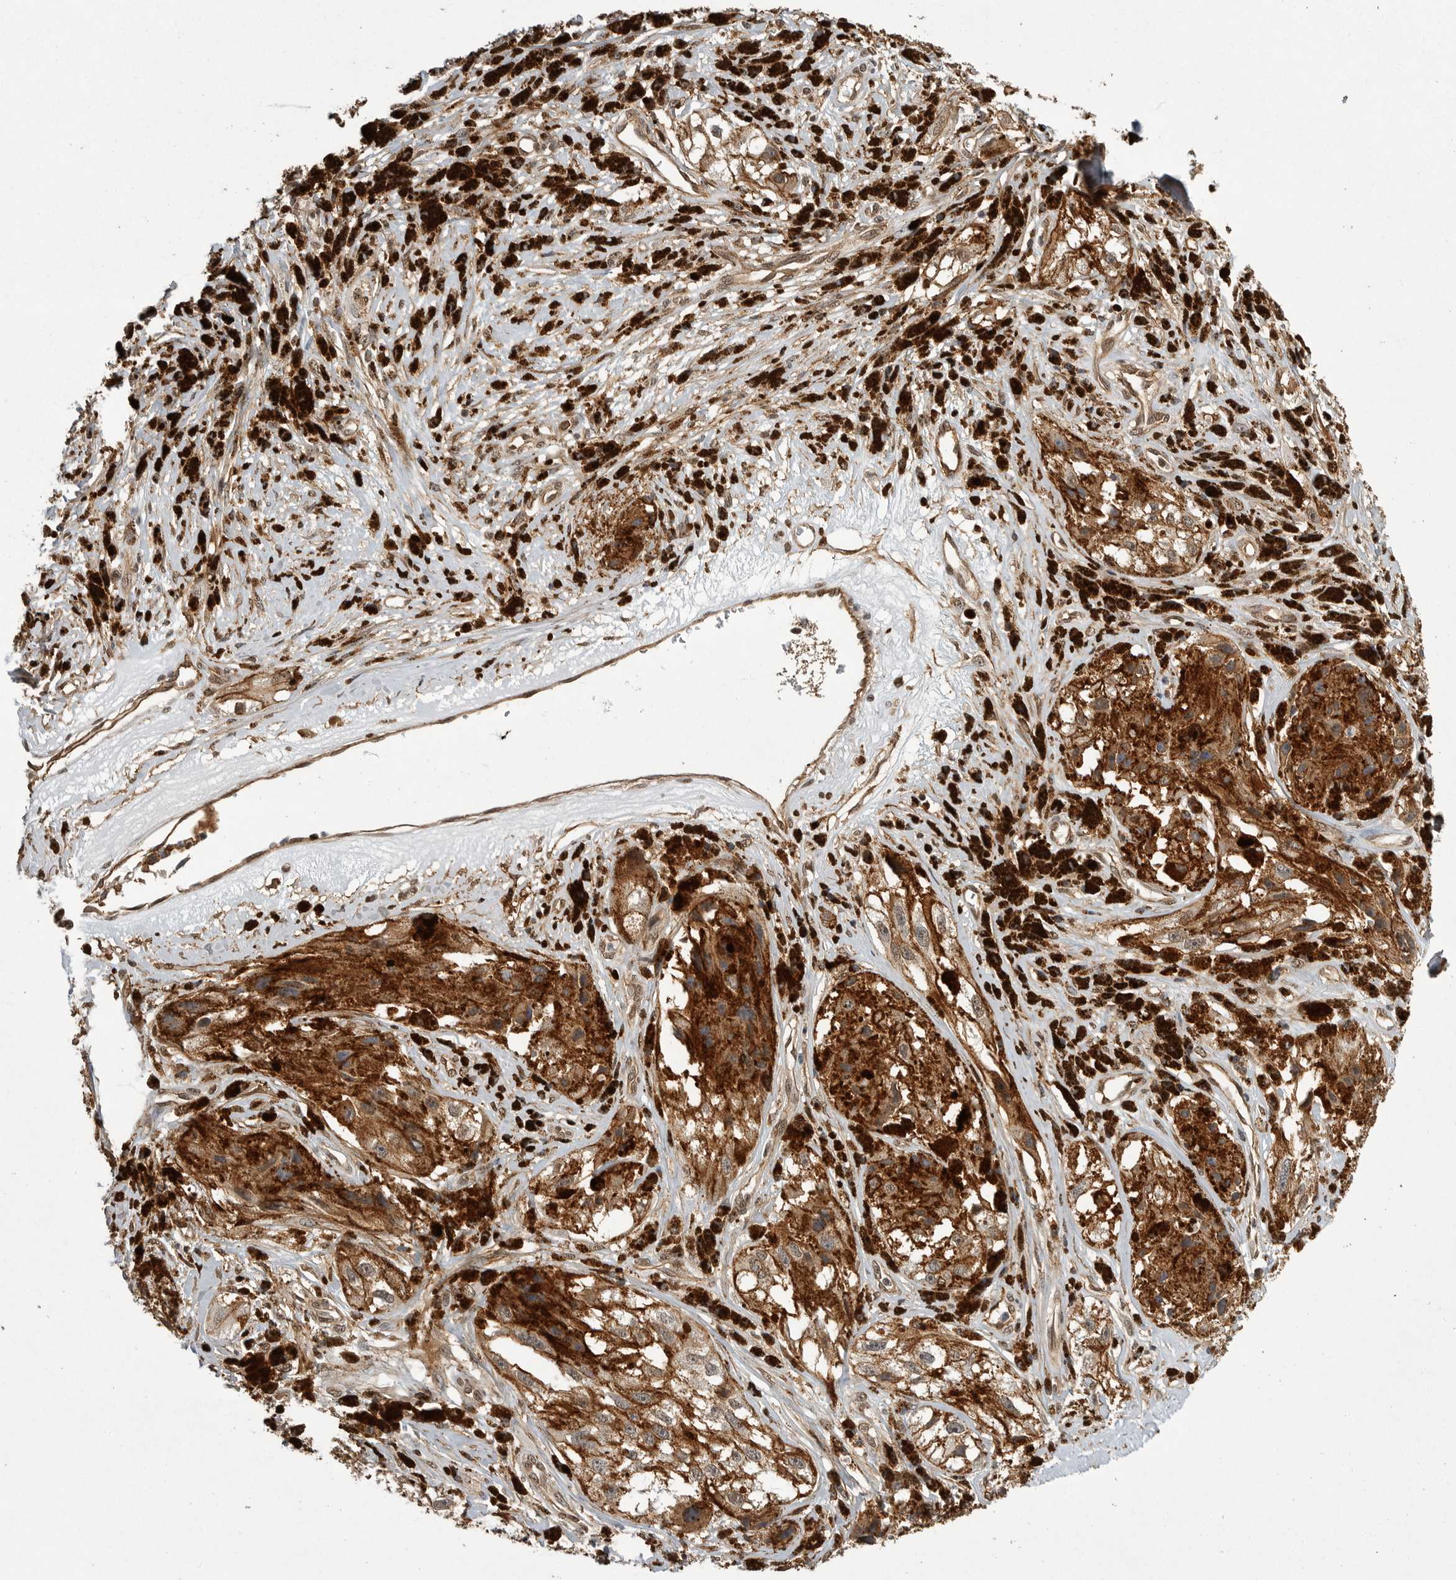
{"staining": {"intensity": "moderate", "quantity": ">75%", "location": "cytoplasmic/membranous"}, "tissue": "melanoma", "cell_type": "Tumor cells", "image_type": "cancer", "snomed": [{"axis": "morphology", "description": "Malignant melanoma, NOS"}, {"axis": "topography", "description": "Skin"}], "caption": "Immunohistochemistry (IHC) staining of melanoma, which exhibits medium levels of moderate cytoplasmic/membranous positivity in approximately >75% of tumor cells indicating moderate cytoplasmic/membranous protein positivity. The staining was performed using DAB (brown) for protein detection and nuclei were counterstained in hematoxylin (blue).", "gene": "NECTIN1", "patient": {"sex": "male", "age": 88}}